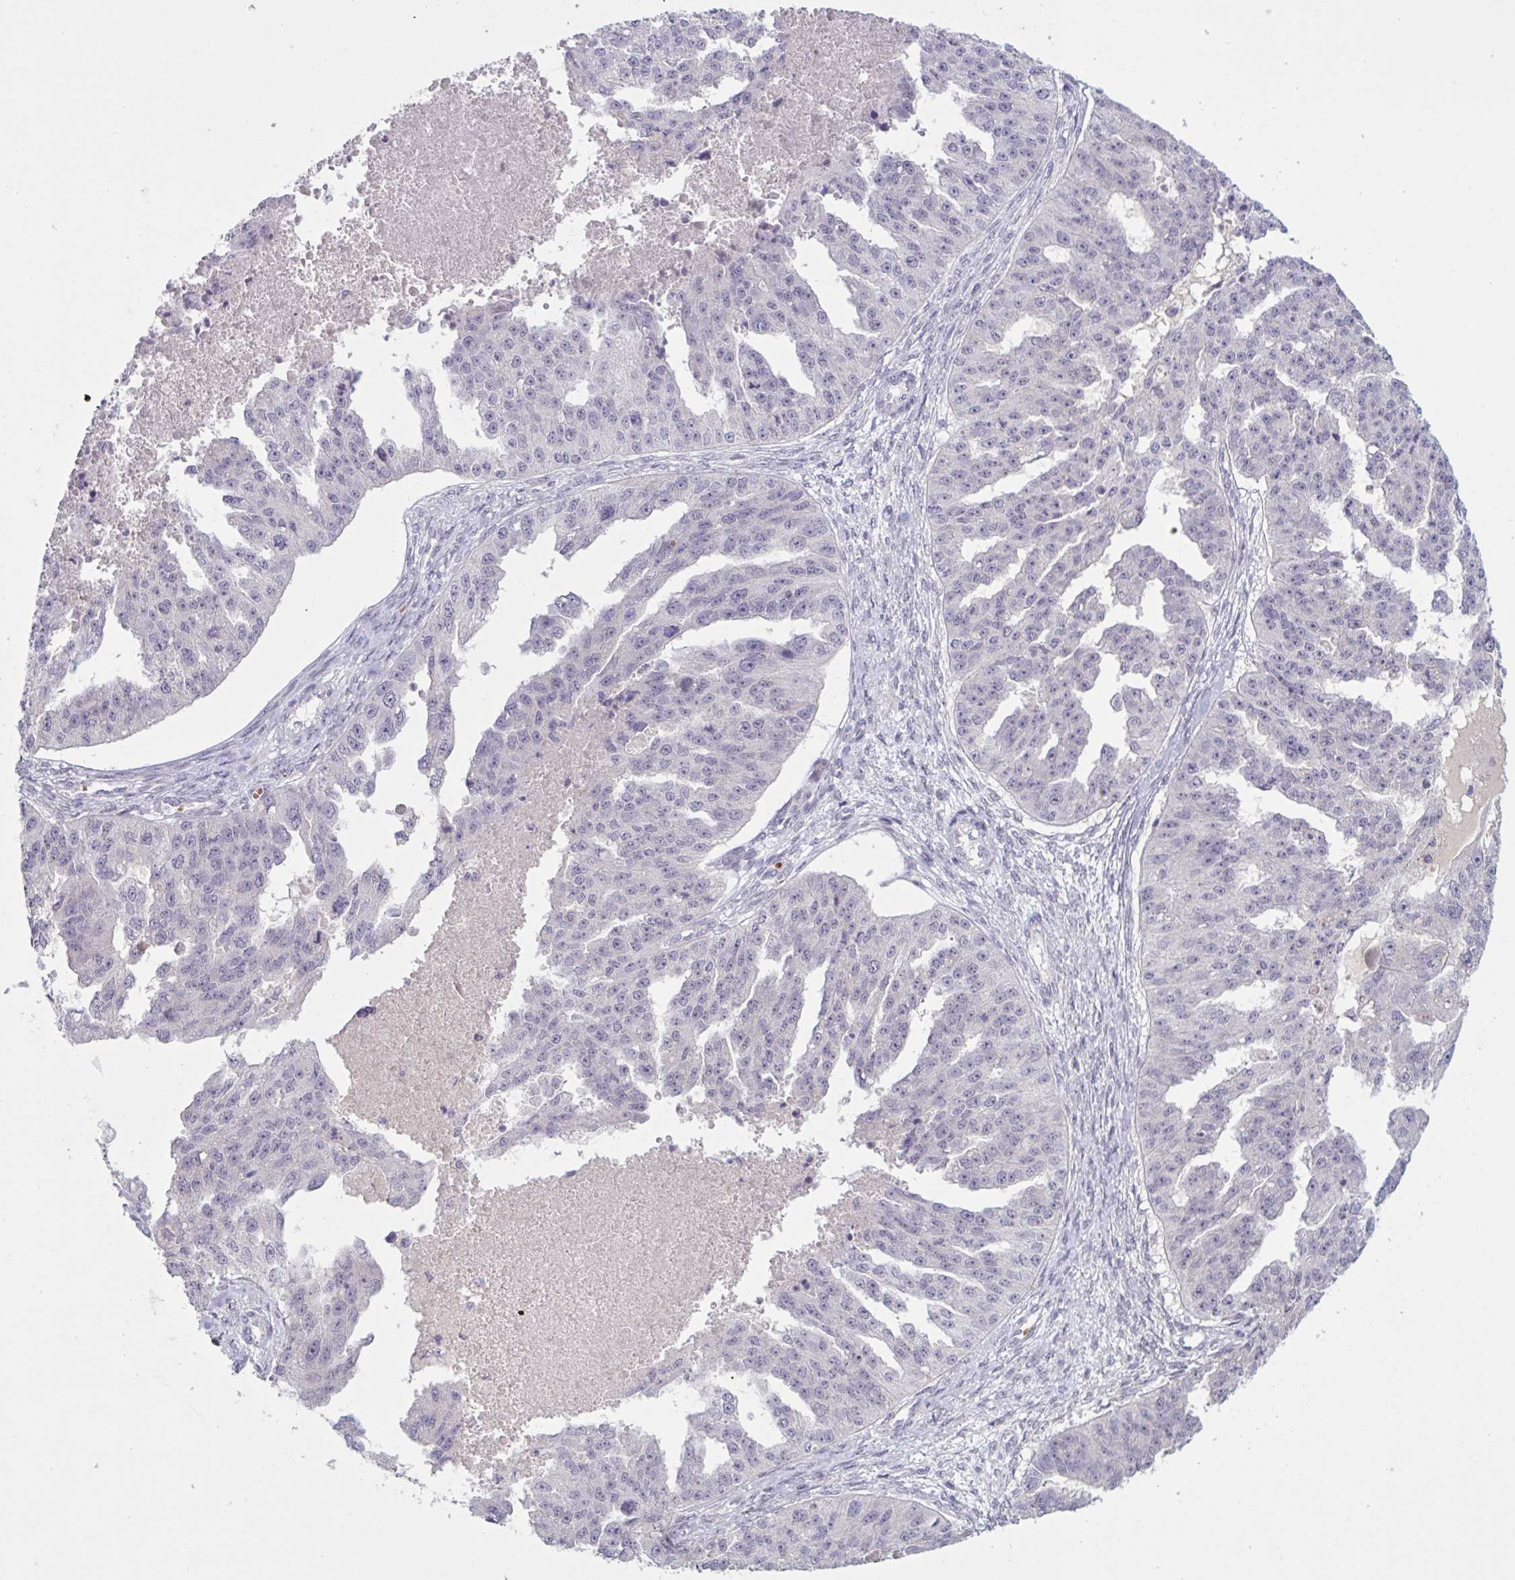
{"staining": {"intensity": "negative", "quantity": "none", "location": "none"}, "tissue": "ovarian cancer", "cell_type": "Tumor cells", "image_type": "cancer", "snomed": [{"axis": "morphology", "description": "Cystadenocarcinoma, serous, NOS"}, {"axis": "topography", "description": "Ovary"}], "caption": "Protein analysis of ovarian serous cystadenocarcinoma shows no significant expression in tumor cells.", "gene": "RFPL4B", "patient": {"sex": "female", "age": 58}}